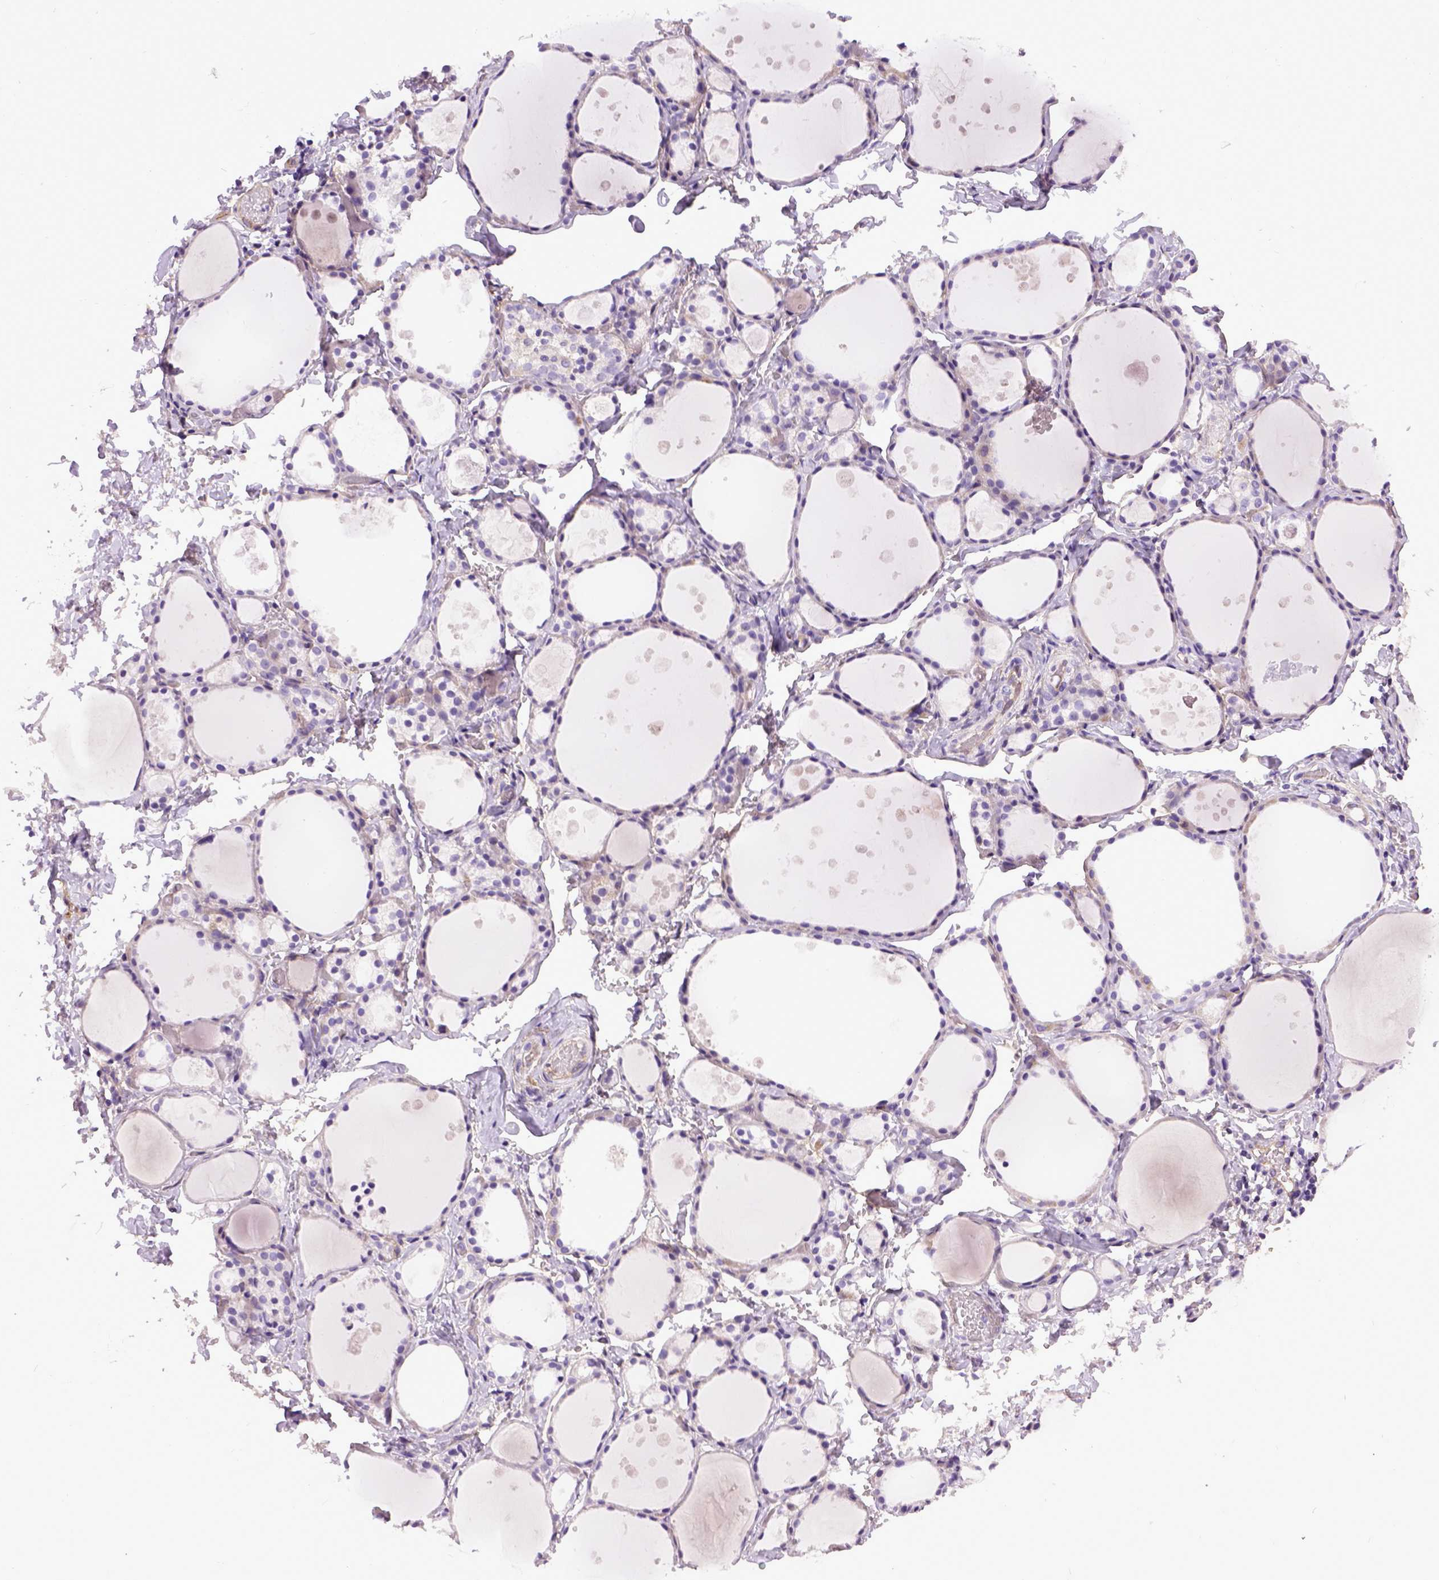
{"staining": {"intensity": "negative", "quantity": "none", "location": "none"}, "tissue": "thyroid gland", "cell_type": "Glandular cells", "image_type": "normal", "snomed": [{"axis": "morphology", "description": "Normal tissue, NOS"}, {"axis": "topography", "description": "Thyroid gland"}], "caption": "Immunohistochemical staining of benign human thyroid gland shows no significant positivity in glandular cells. Nuclei are stained in blue.", "gene": "ENG", "patient": {"sex": "male", "age": 68}}